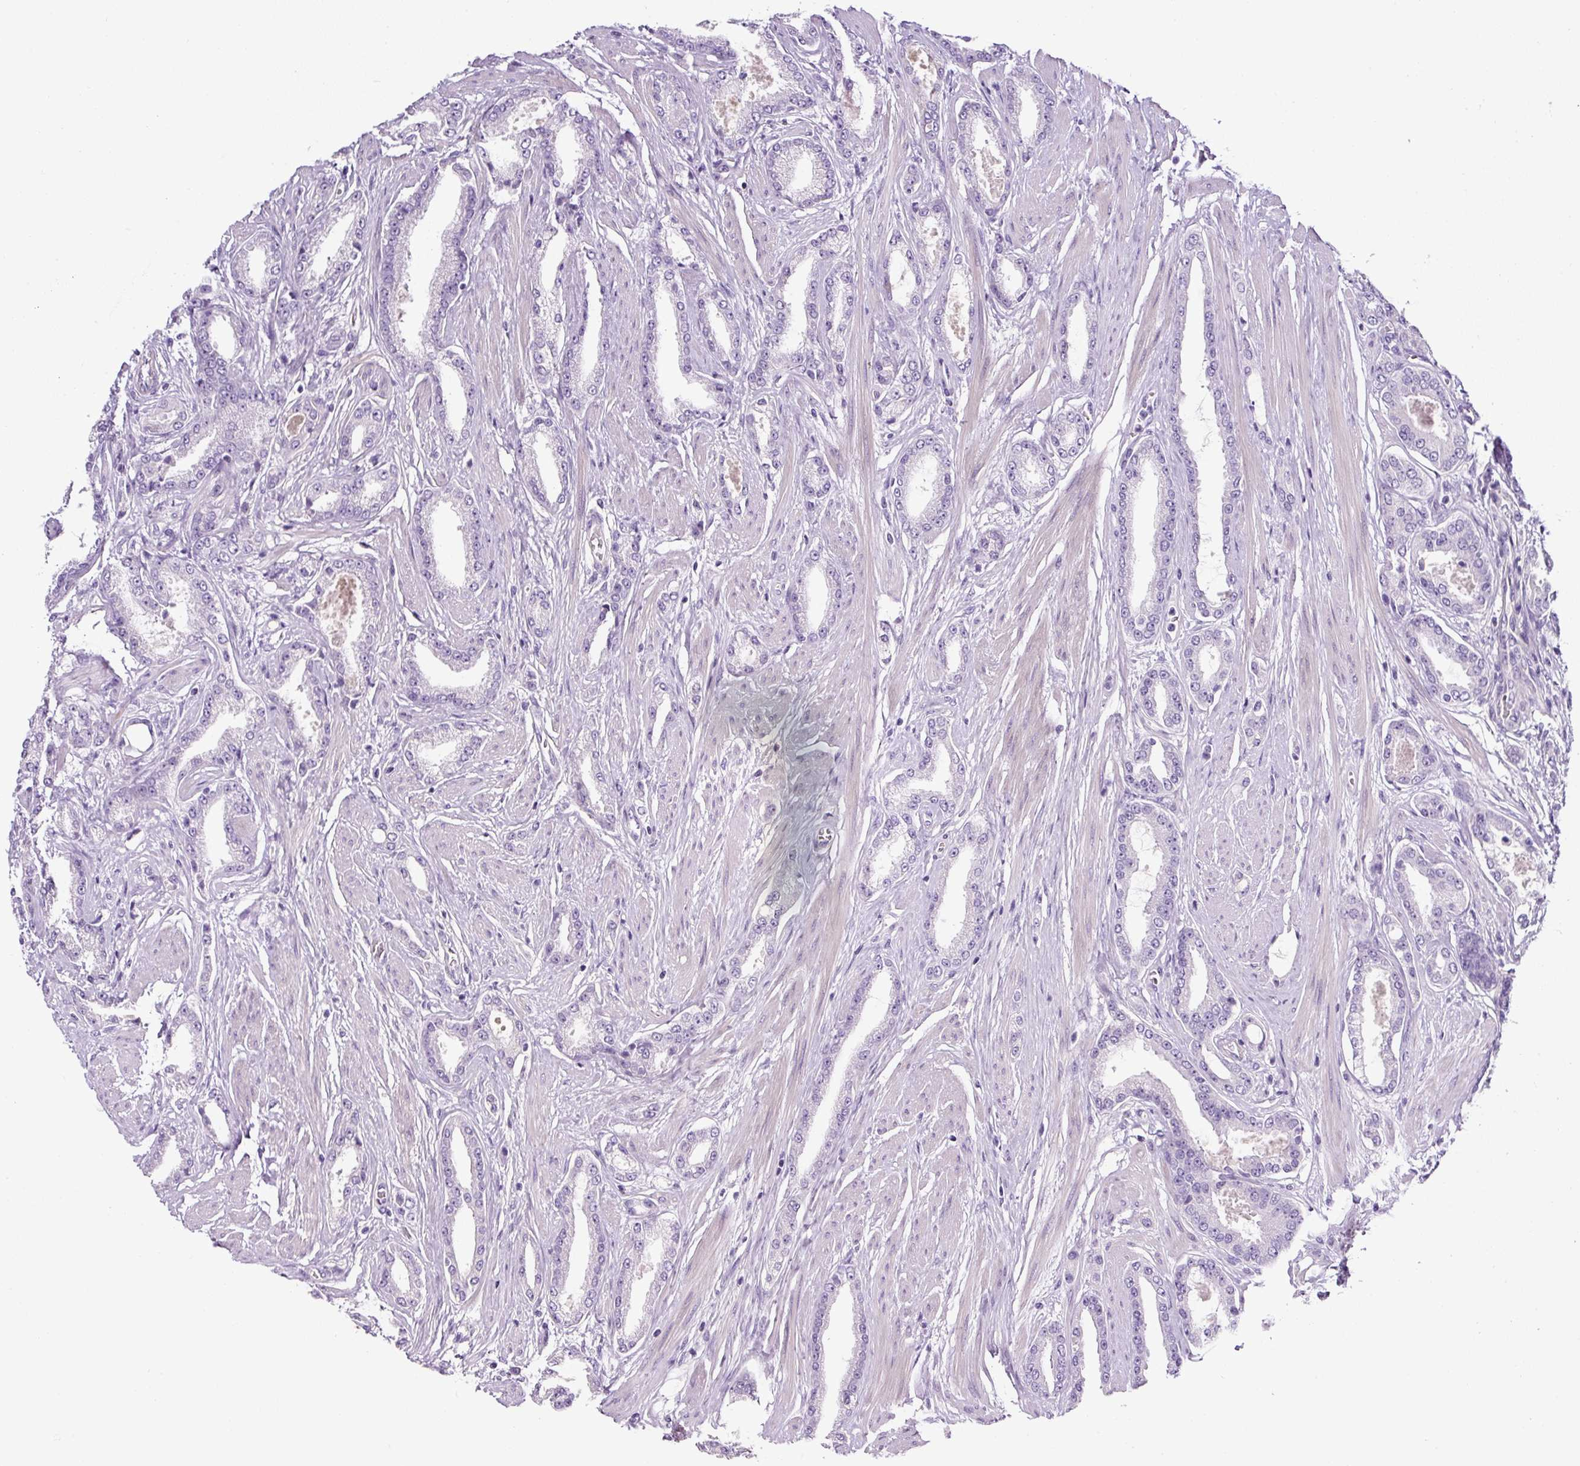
{"staining": {"intensity": "negative", "quantity": "none", "location": "none"}, "tissue": "prostate cancer", "cell_type": "Tumor cells", "image_type": "cancer", "snomed": [{"axis": "morphology", "description": "Adenocarcinoma, Low grade"}, {"axis": "topography", "description": "Prostate"}], "caption": "There is no significant expression in tumor cells of prostate adenocarcinoma (low-grade).", "gene": "OR14A2", "patient": {"sex": "male", "age": 42}}